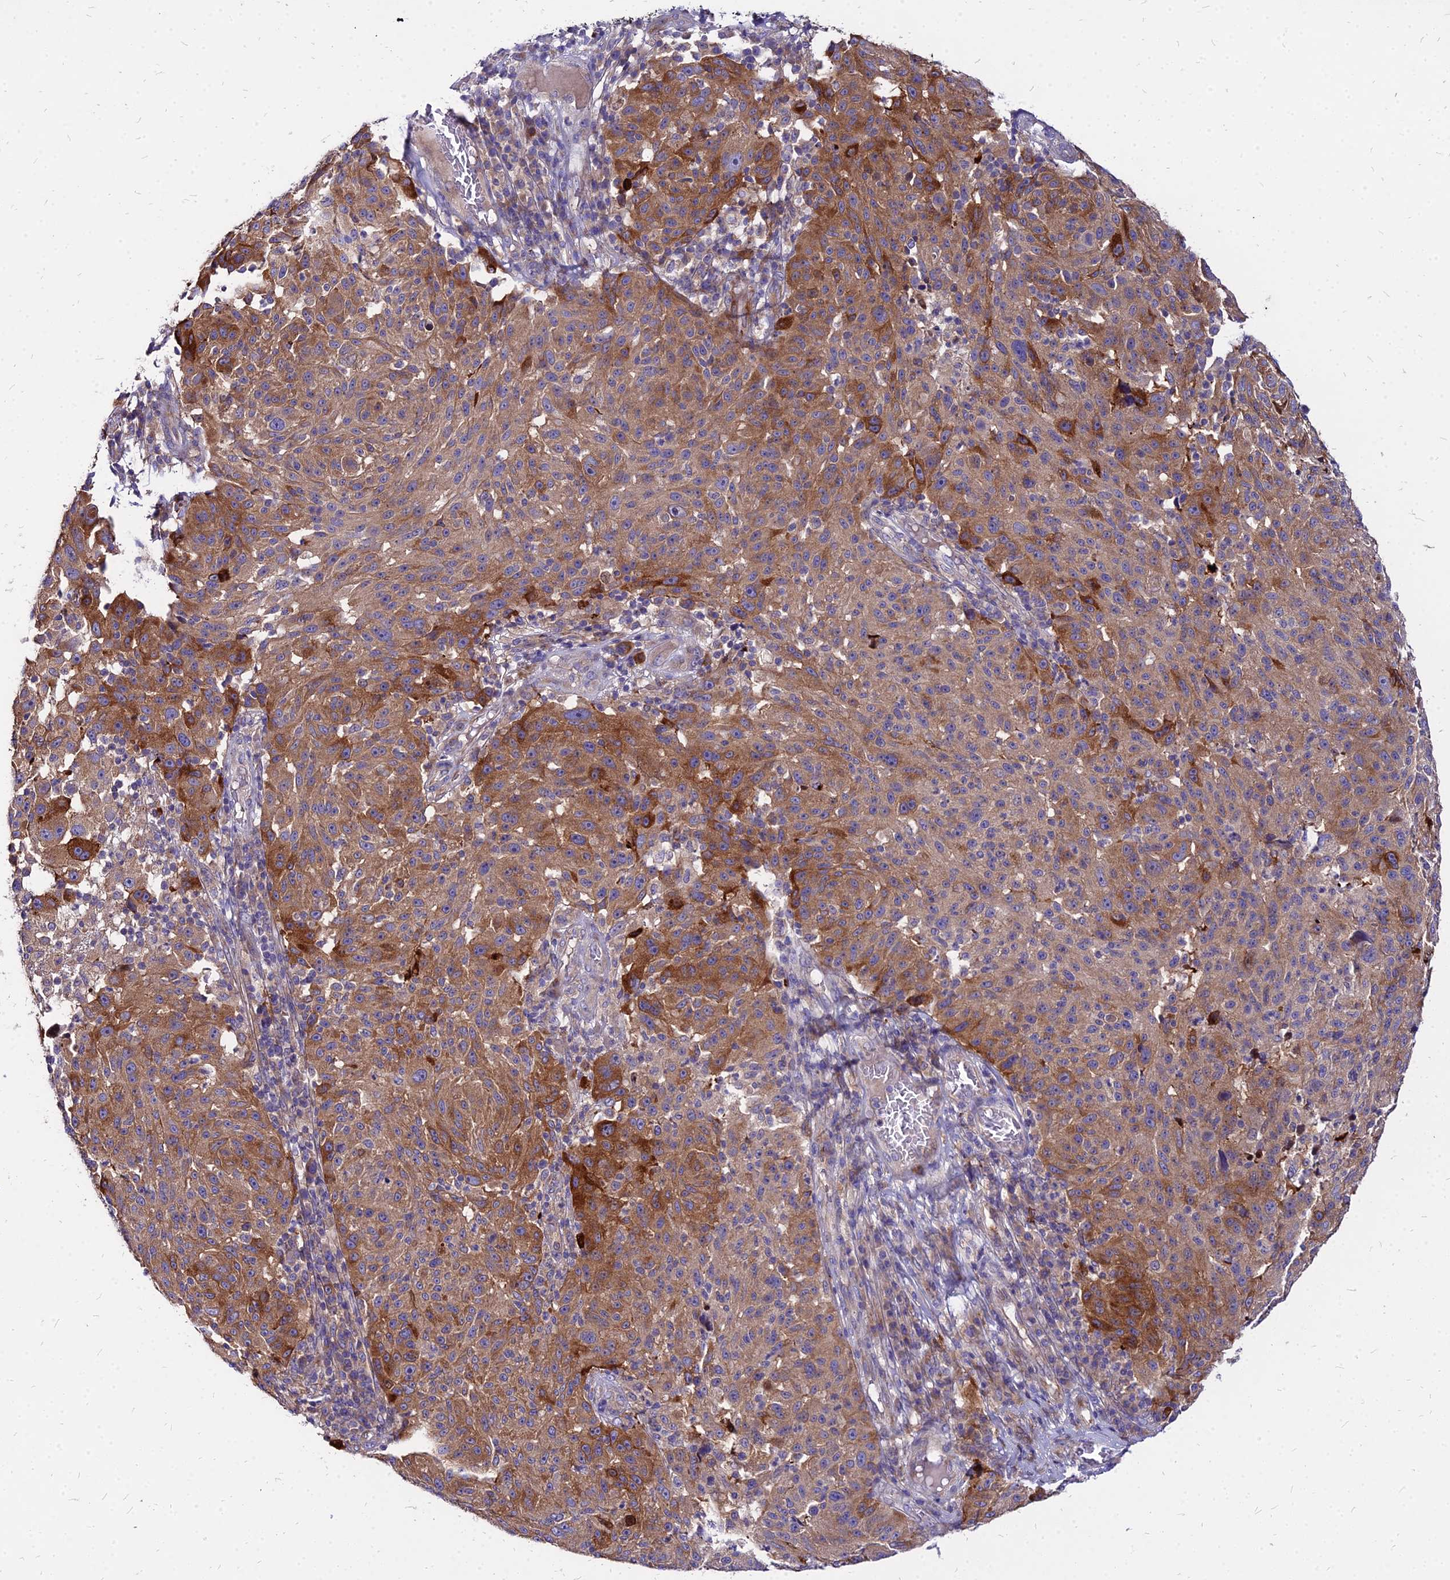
{"staining": {"intensity": "moderate", "quantity": ">75%", "location": "cytoplasmic/membranous"}, "tissue": "melanoma", "cell_type": "Tumor cells", "image_type": "cancer", "snomed": [{"axis": "morphology", "description": "Malignant melanoma, NOS"}, {"axis": "topography", "description": "Skin"}], "caption": "Human melanoma stained with a brown dye reveals moderate cytoplasmic/membranous positive staining in approximately >75% of tumor cells.", "gene": "COMMD10", "patient": {"sex": "male", "age": 53}}